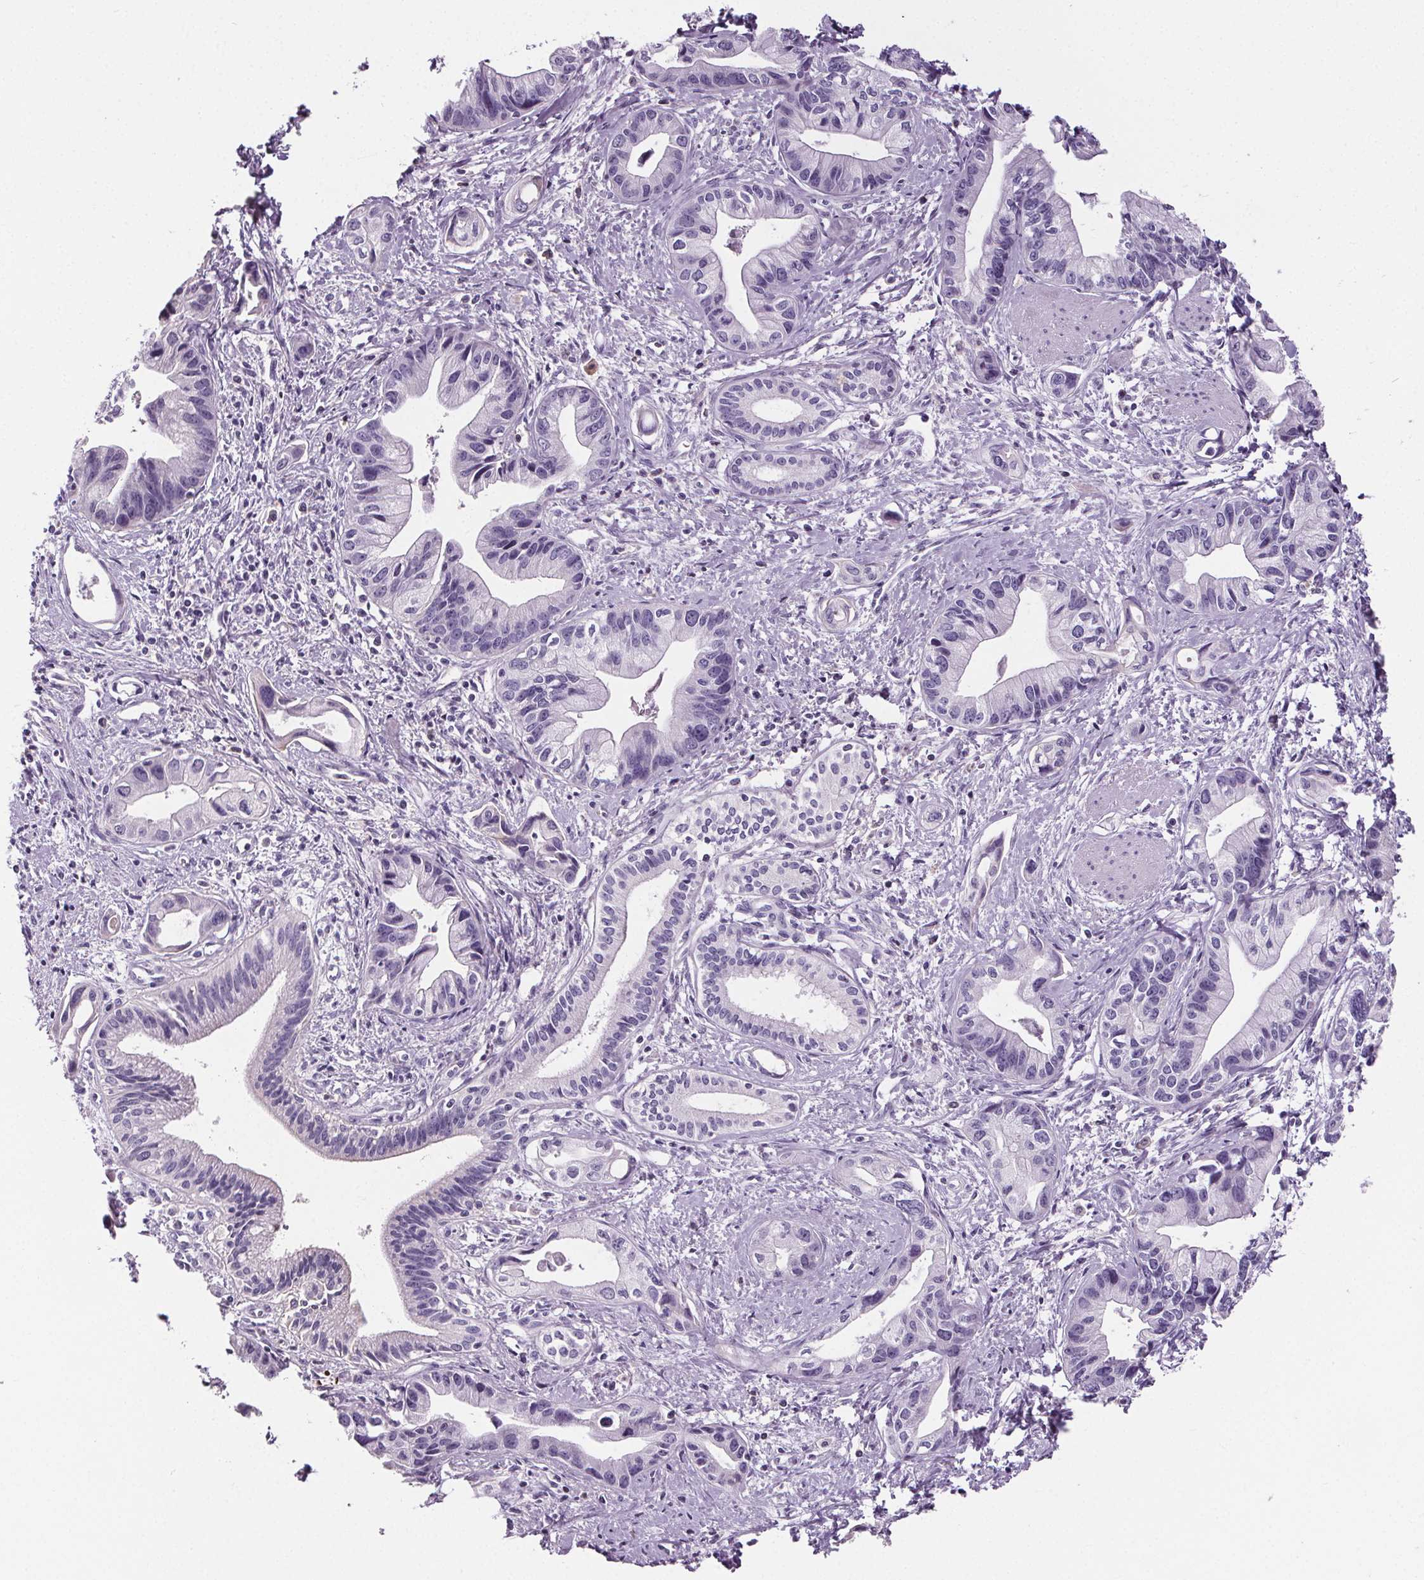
{"staining": {"intensity": "negative", "quantity": "none", "location": "none"}, "tissue": "pancreatic cancer", "cell_type": "Tumor cells", "image_type": "cancer", "snomed": [{"axis": "morphology", "description": "Adenocarcinoma, NOS"}, {"axis": "topography", "description": "Pancreas"}], "caption": "IHC micrograph of human pancreatic adenocarcinoma stained for a protein (brown), which displays no staining in tumor cells.", "gene": "CD5L", "patient": {"sex": "female", "age": 61}}